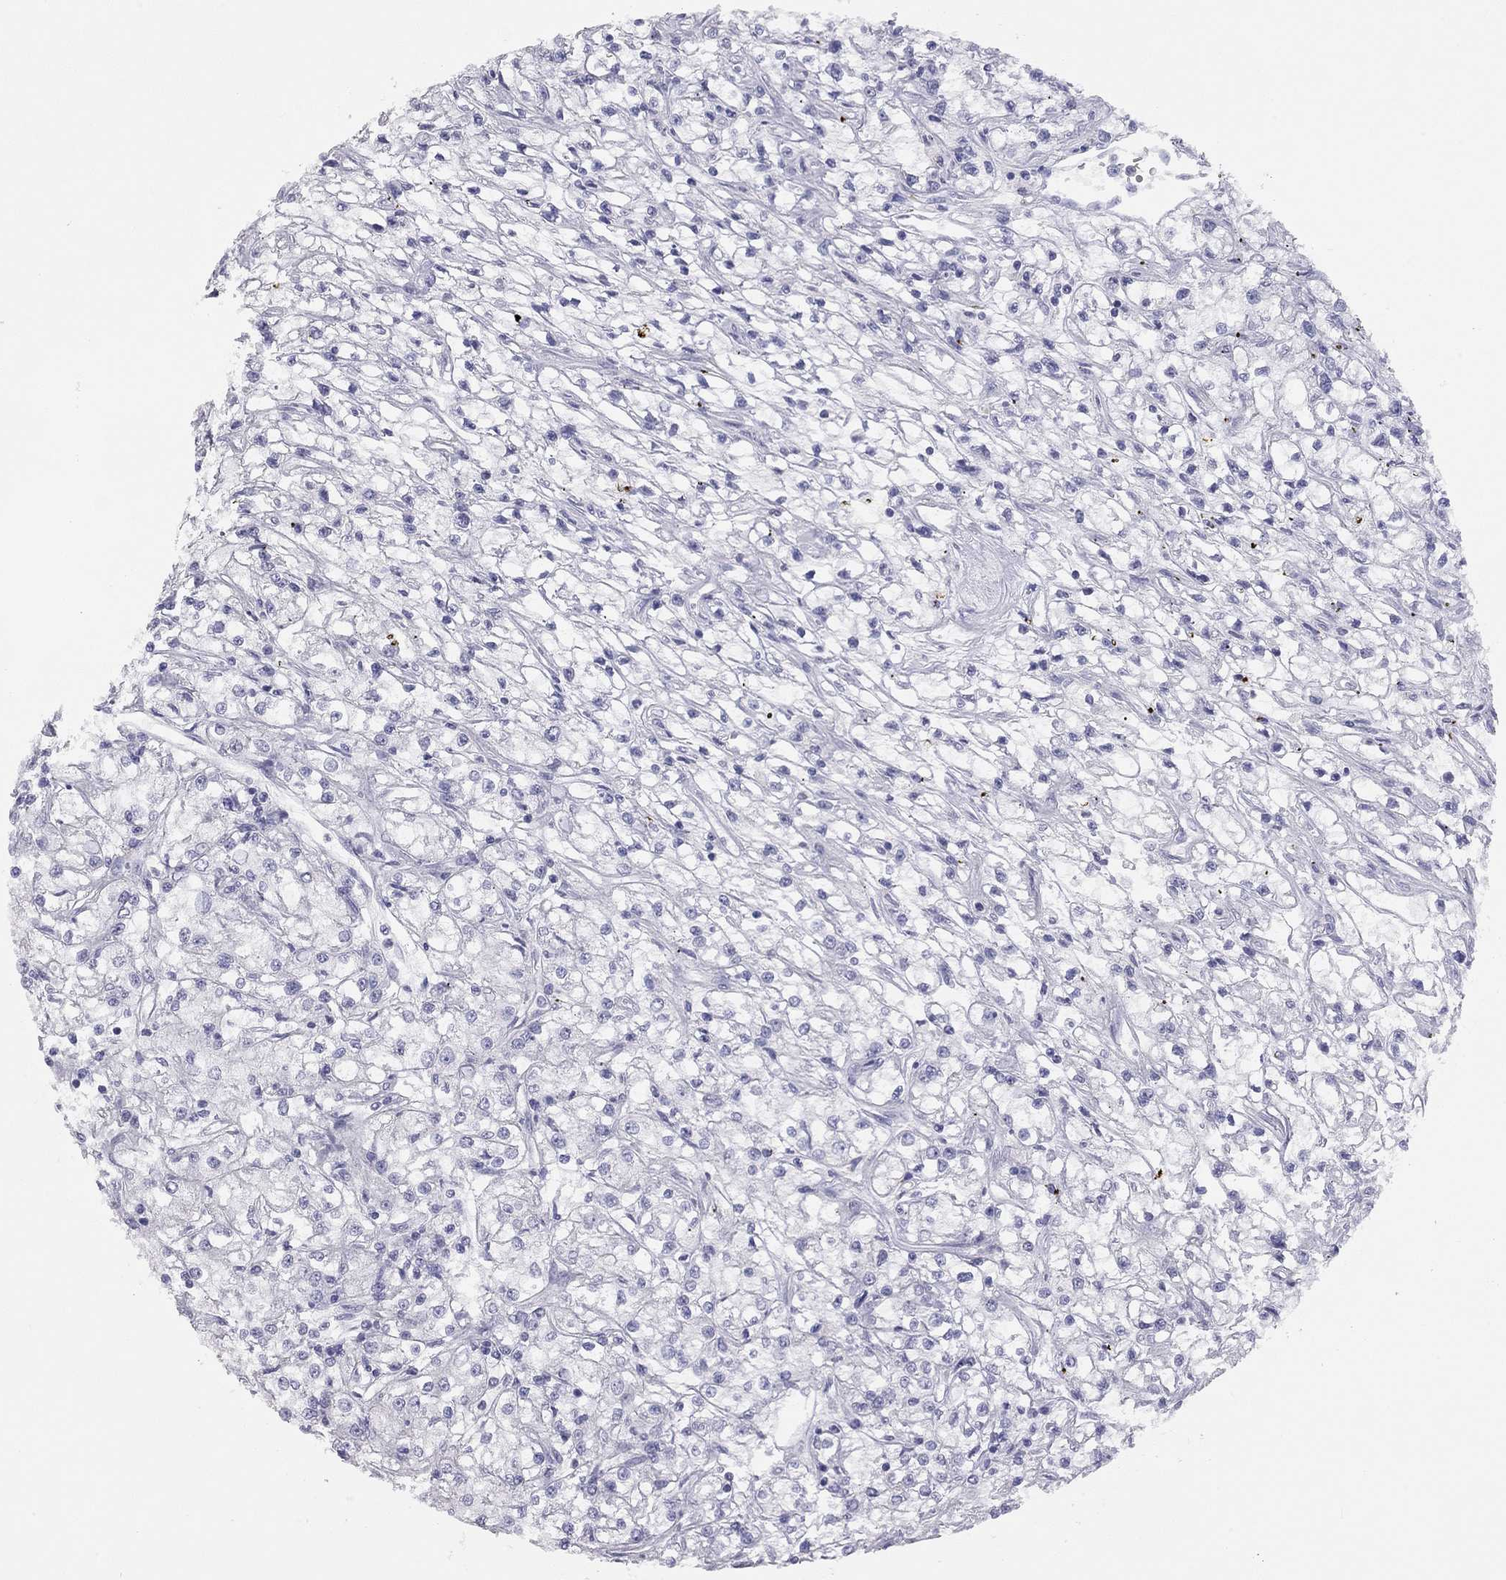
{"staining": {"intensity": "negative", "quantity": "none", "location": "none"}, "tissue": "renal cancer", "cell_type": "Tumor cells", "image_type": "cancer", "snomed": [{"axis": "morphology", "description": "Adenocarcinoma, NOS"}, {"axis": "topography", "description": "Kidney"}], "caption": "The immunohistochemistry (IHC) photomicrograph has no significant staining in tumor cells of renal cancer tissue.", "gene": "ADCYAP1", "patient": {"sex": "female", "age": 59}}